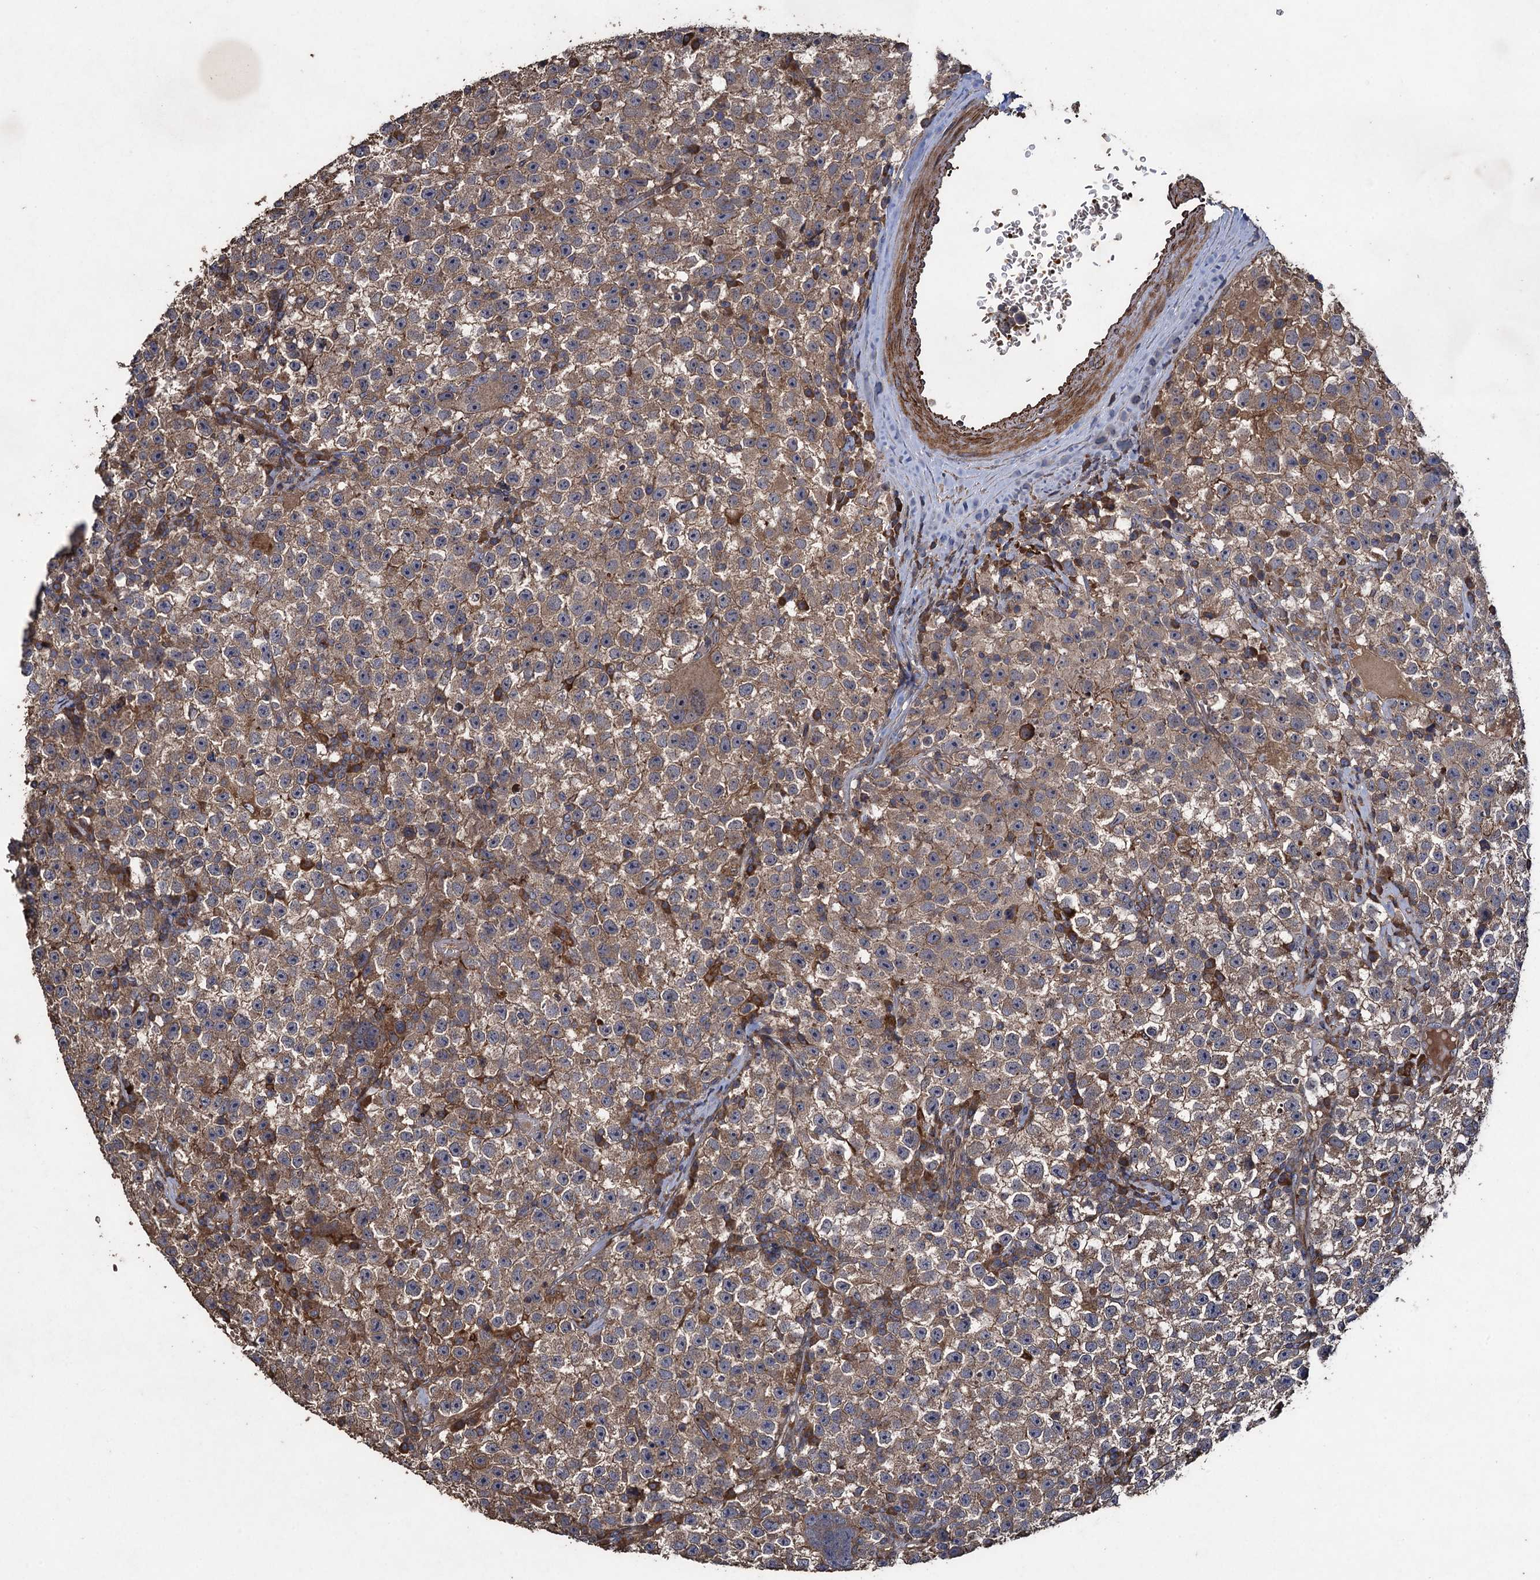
{"staining": {"intensity": "moderate", "quantity": ">75%", "location": "cytoplasmic/membranous"}, "tissue": "testis cancer", "cell_type": "Tumor cells", "image_type": "cancer", "snomed": [{"axis": "morphology", "description": "Seminoma, NOS"}, {"axis": "topography", "description": "Testis"}], "caption": "Moderate cytoplasmic/membranous staining for a protein is identified in about >75% of tumor cells of testis cancer (seminoma) using IHC.", "gene": "TXNDC11", "patient": {"sex": "male", "age": 22}}